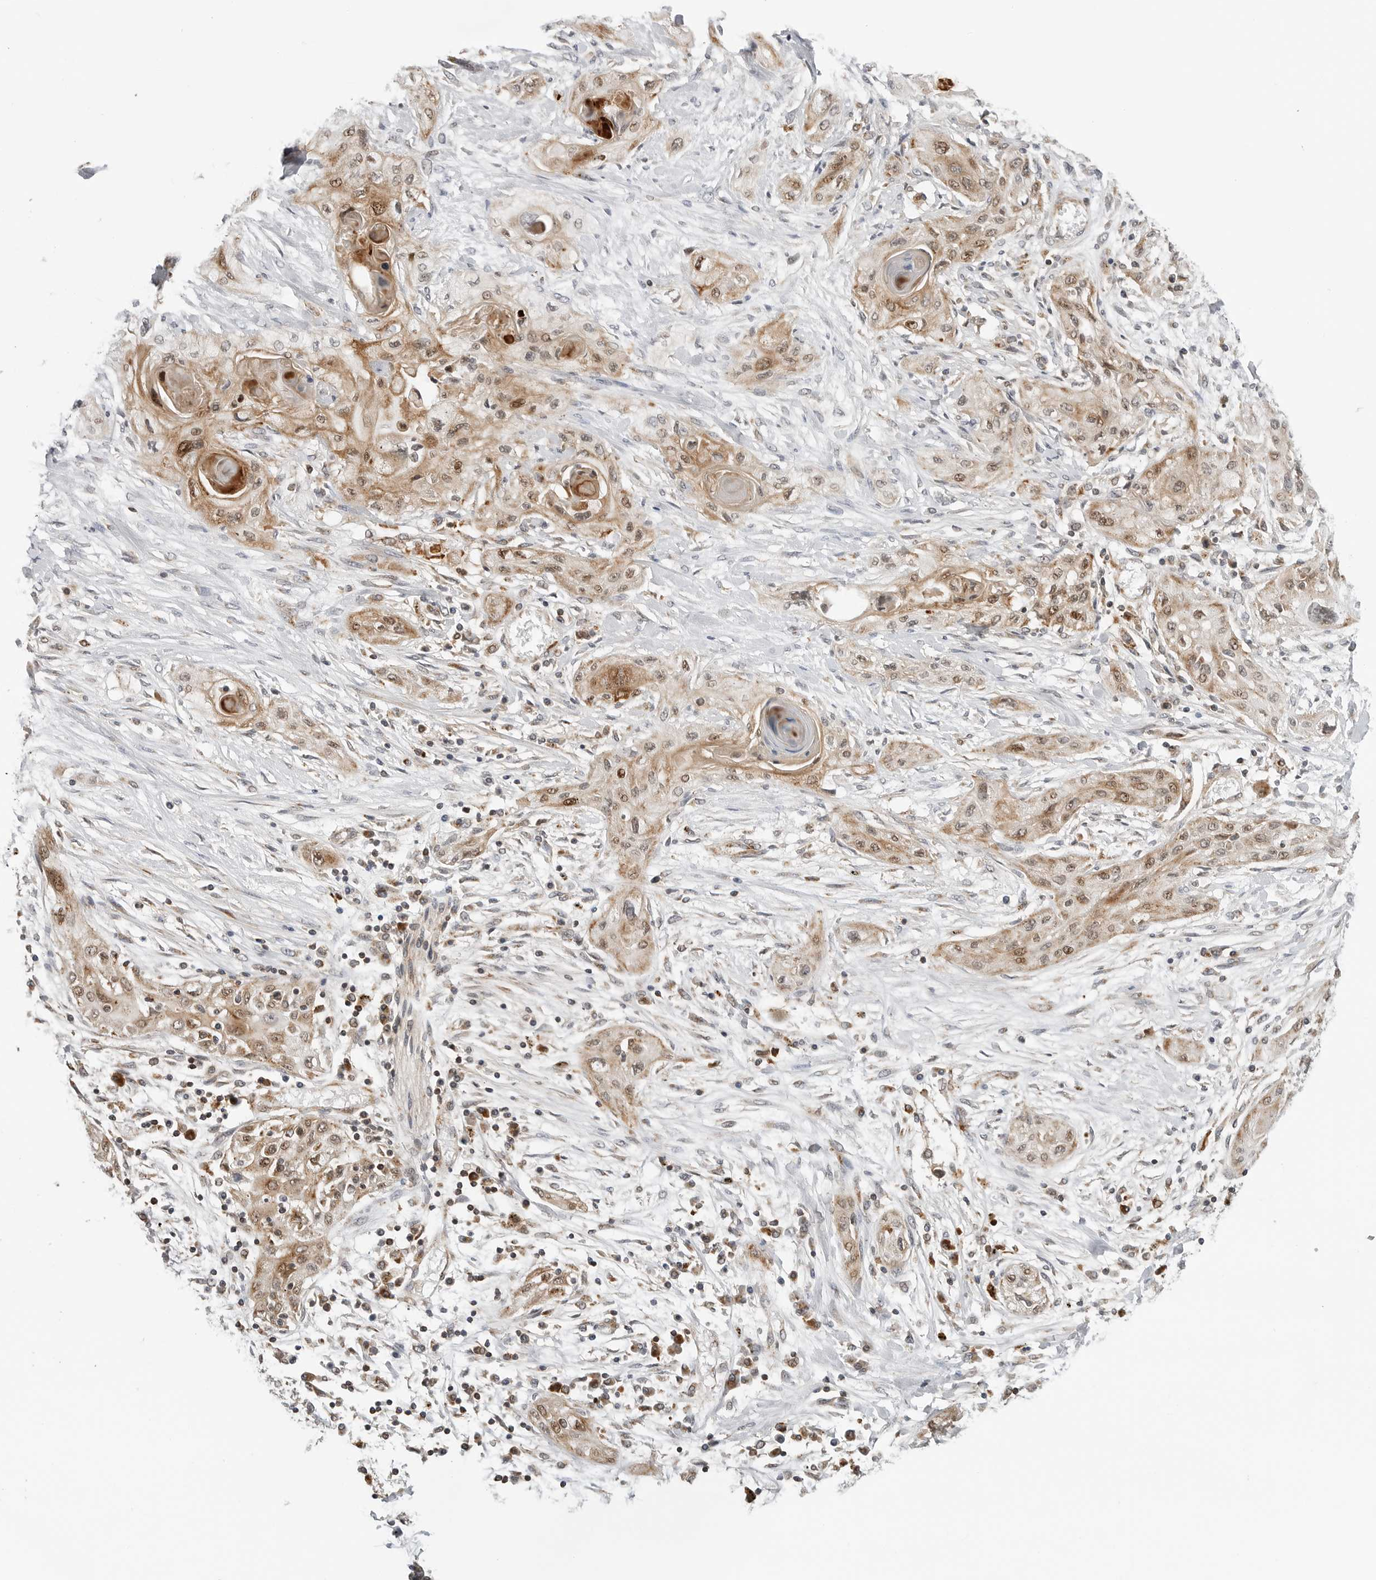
{"staining": {"intensity": "moderate", "quantity": ">75%", "location": "cytoplasmic/membranous,nuclear"}, "tissue": "lung cancer", "cell_type": "Tumor cells", "image_type": "cancer", "snomed": [{"axis": "morphology", "description": "Squamous cell carcinoma, NOS"}, {"axis": "topography", "description": "Lung"}], "caption": "This image displays IHC staining of human lung squamous cell carcinoma, with medium moderate cytoplasmic/membranous and nuclear positivity in approximately >75% of tumor cells.", "gene": "PEX2", "patient": {"sex": "female", "age": 47}}